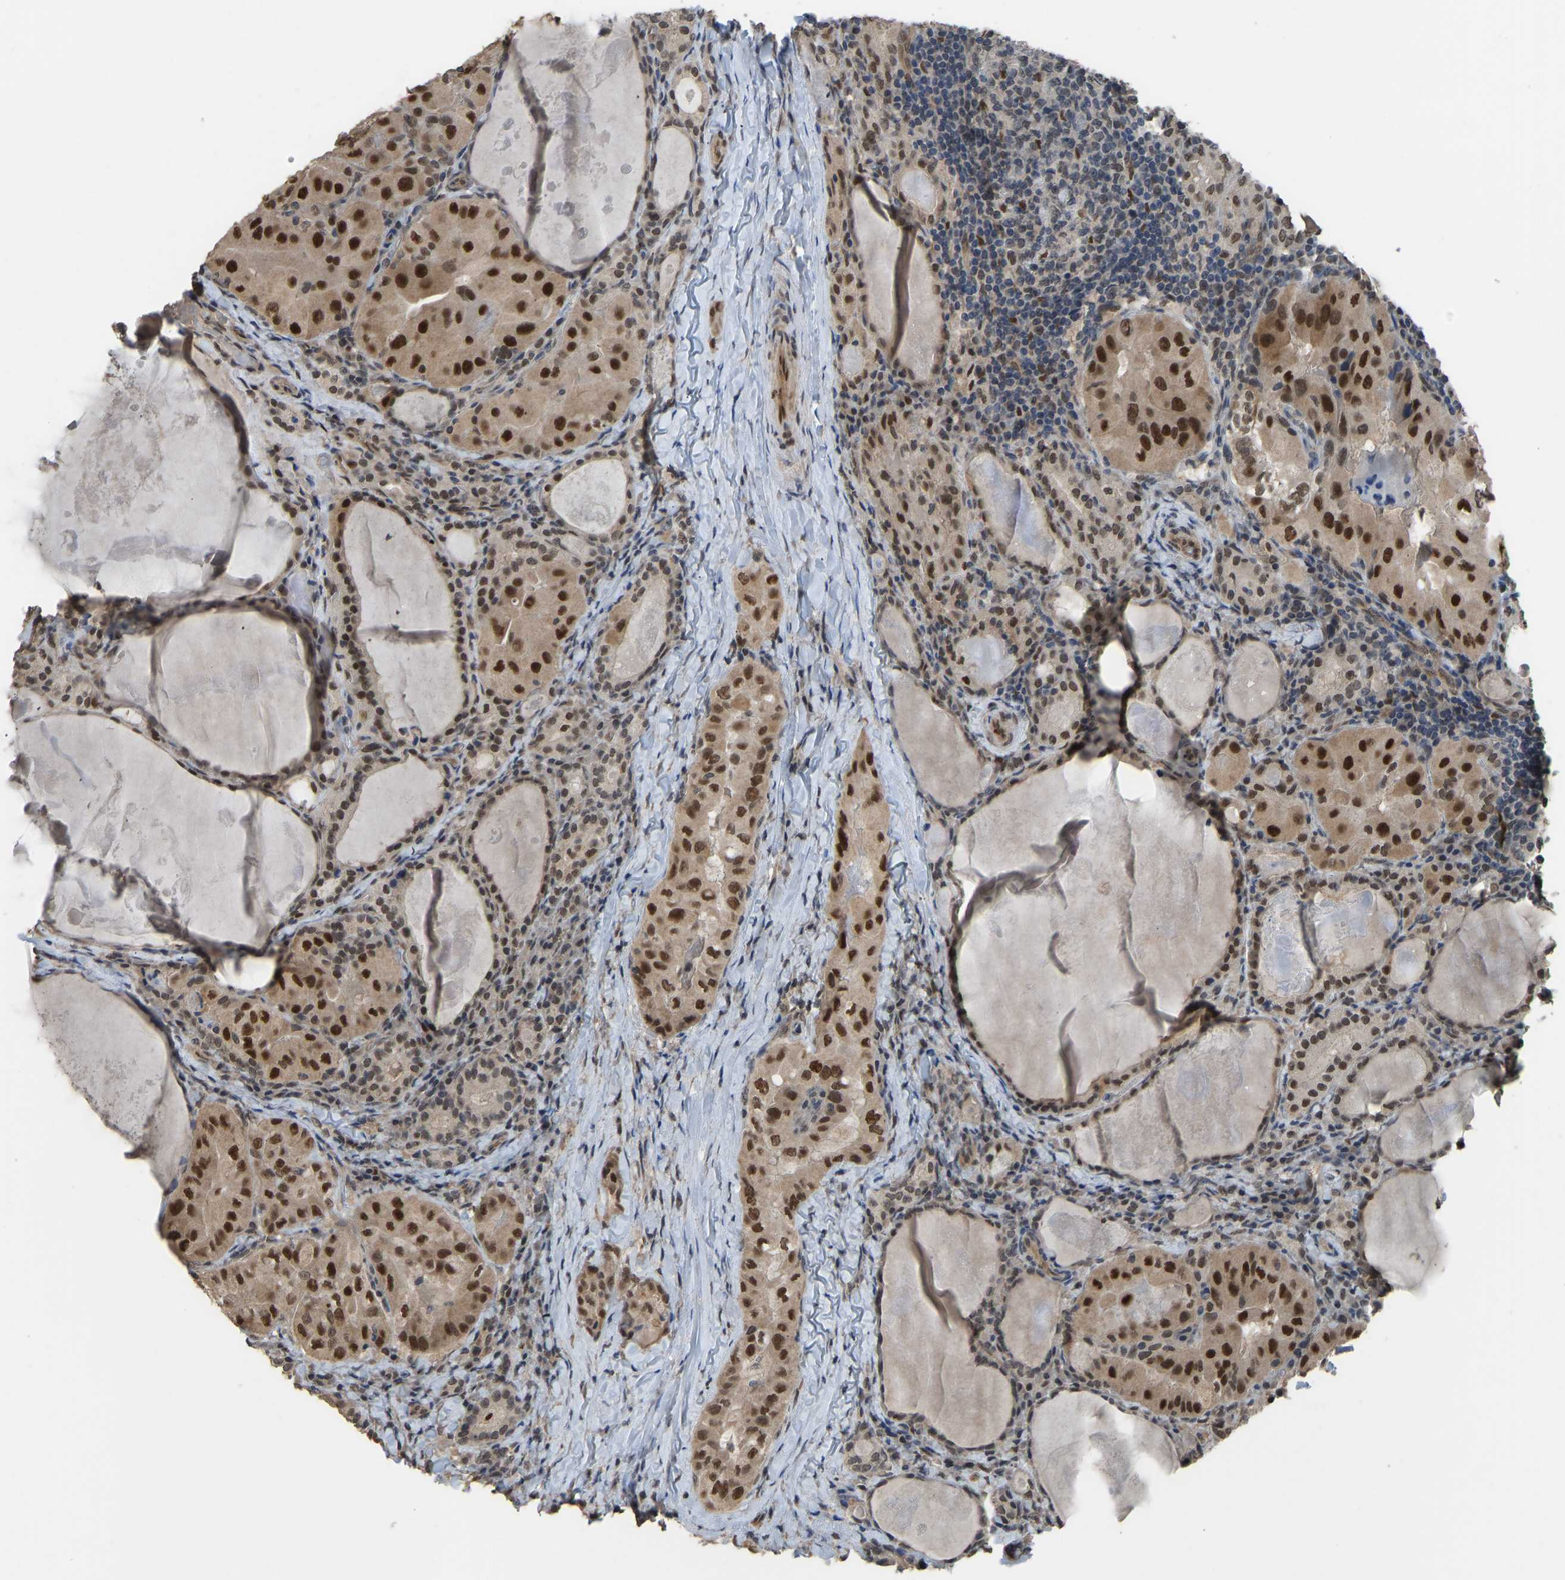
{"staining": {"intensity": "strong", "quantity": ">75%", "location": "cytoplasmic/membranous,nuclear"}, "tissue": "thyroid cancer", "cell_type": "Tumor cells", "image_type": "cancer", "snomed": [{"axis": "morphology", "description": "Papillary adenocarcinoma, NOS"}, {"axis": "topography", "description": "Thyroid gland"}], "caption": "IHC image of neoplastic tissue: thyroid papillary adenocarcinoma stained using immunohistochemistry (IHC) exhibits high levels of strong protein expression localized specifically in the cytoplasmic/membranous and nuclear of tumor cells, appearing as a cytoplasmic/membranous and nuclear brown color.", "gene": "KPNA6", "patient": {"sex": "female", "age": 42}}